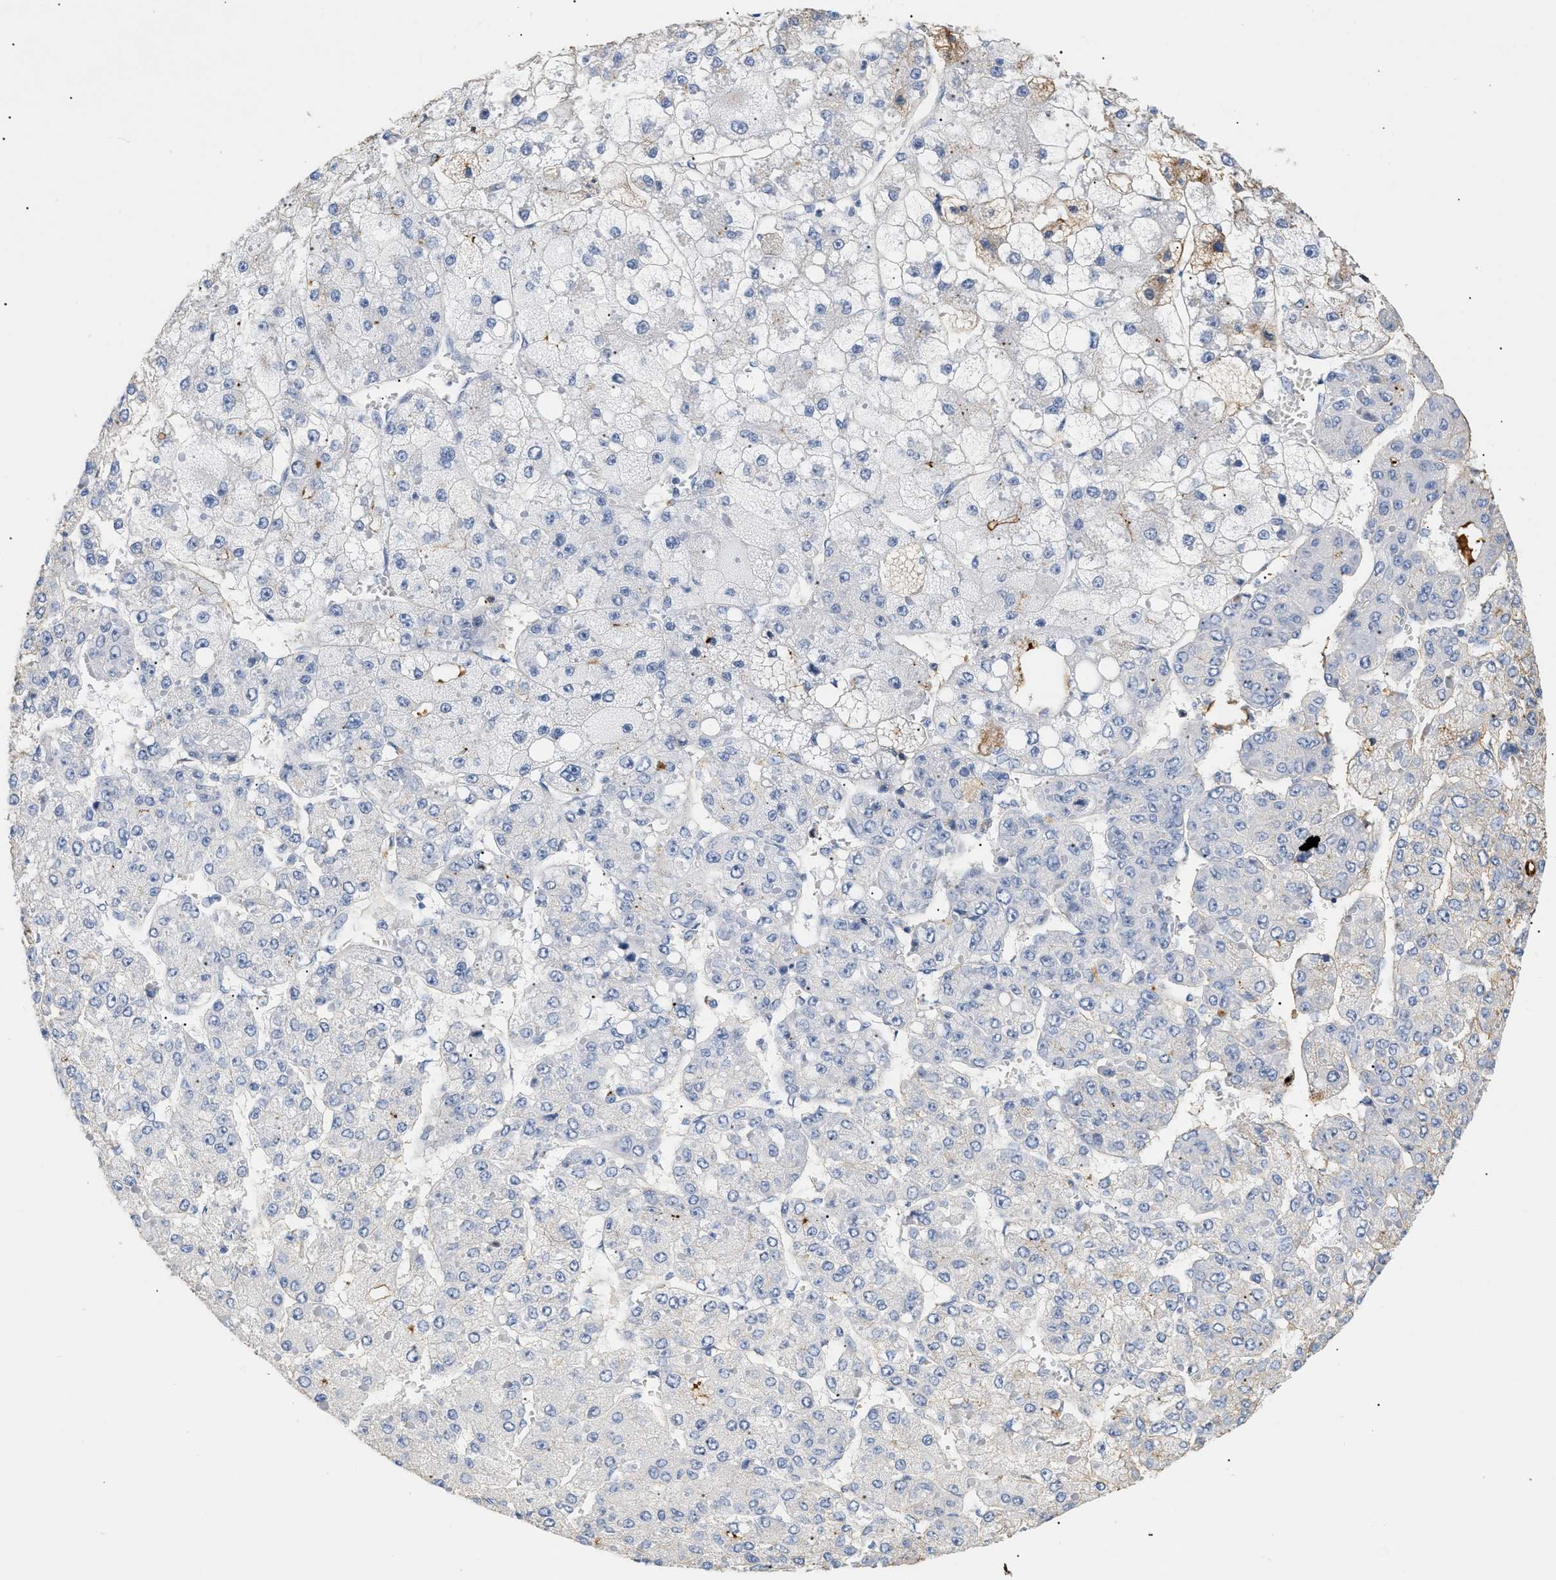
{"staining": {"intensity": "negative", "quantity": "none", "location": "none"}, "tissue": "liver cancer", "cell_type": "Tumor cells", "image_type": "cancer", "snomed": [{"axis": "morphology", "description": "Carcinoma, Hepatocellular, NOS"}, {"axis": "topography", "description": "Liver"}], "caption": "High magnification brightfield microscopy of liver cancer stained with DAB (3,3'-diaminobenzidine) (brown) and counterstained with hematoxylin (blue): tumor cells show no significant positivity.", "gene": "CFH", "patient": {"sex": "female", "age": 73}}